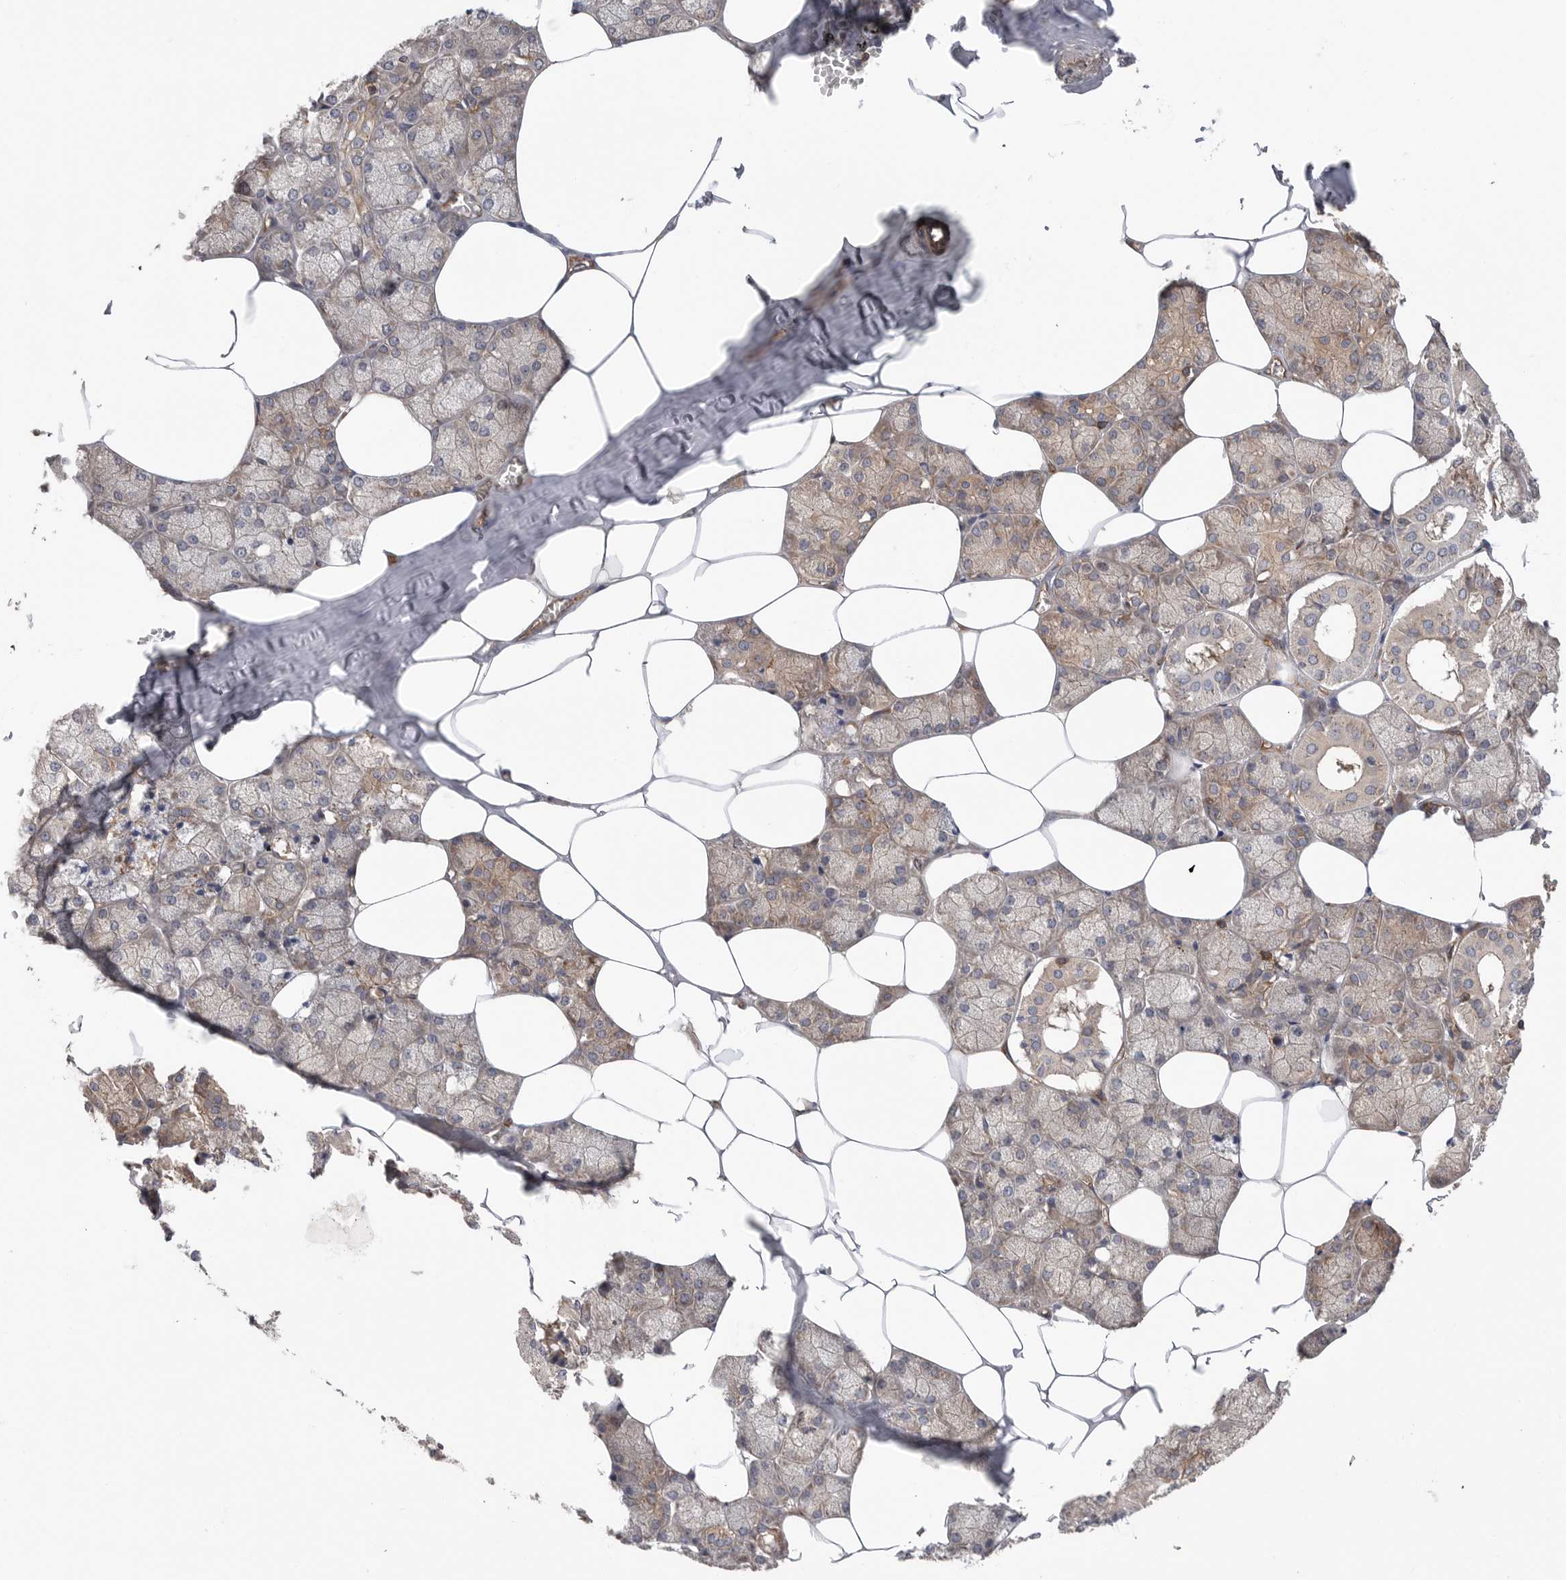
{"staining": {"intensity": "moderate", "quantity": "25%-75%", "location": "cytoplasmic/membranous"}, "tissue": "salivary gland", "cell_type": "Glandular cells", "image_type": "normal", "snomed": [{"axis": "morphology", "description": "Normal tissue, NOS"}, {"axis": "topography", "description": "Salivary gland"}], "caption": "A high-resolution histopathology image shows immunohistochemistry staining of unremarkable salivary gland, which demonstrates moderate cytoplasmic/membranous positivity in about 25%-75% of glandular cells.", "gene": "PRKCH", "patient": {"sex": "male", "age": 62}}